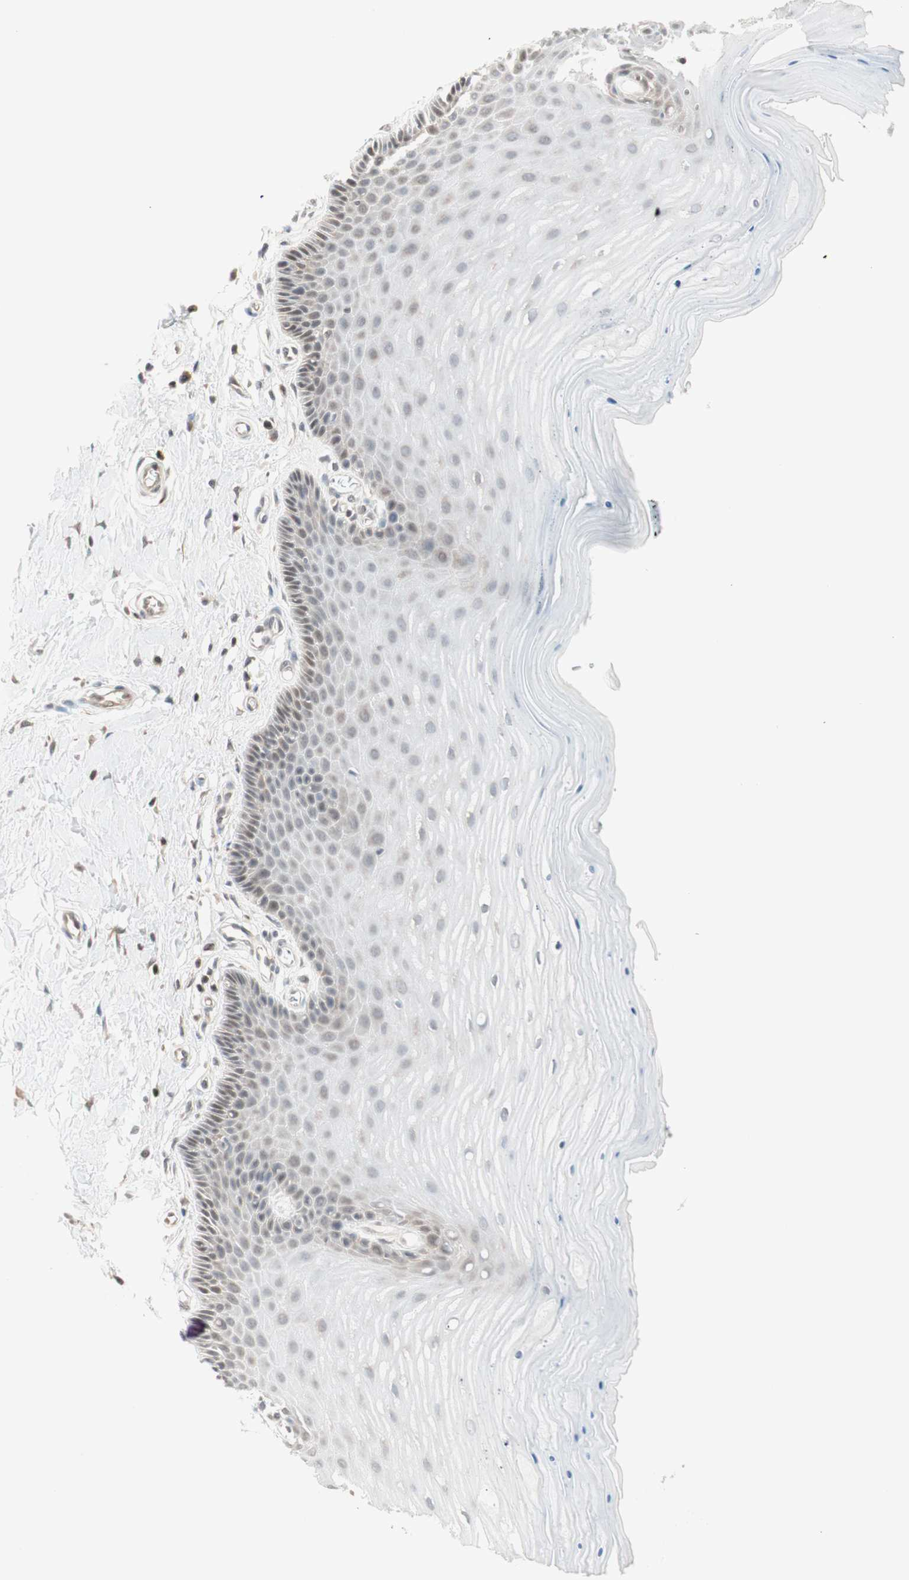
{"staining": {"intensity": "strong", "quantity": ">75%", "location": "nuclear"}, "tissue": "cervix", "cell_type": "Glandular cells", "image_type": "normal", "snomed": [{"axis": "morphology", "description": "Normal tissue, NOS"}, {"axis": "topography", "description": "Cervix"}], "caption": "Brown immunohistochemical staining in unremarkable cervix reveals strong nuclear positivity in about >75% of glandular cells.", "gene": "UBE2I", "patient": {"sex": "female", "age": 55}}